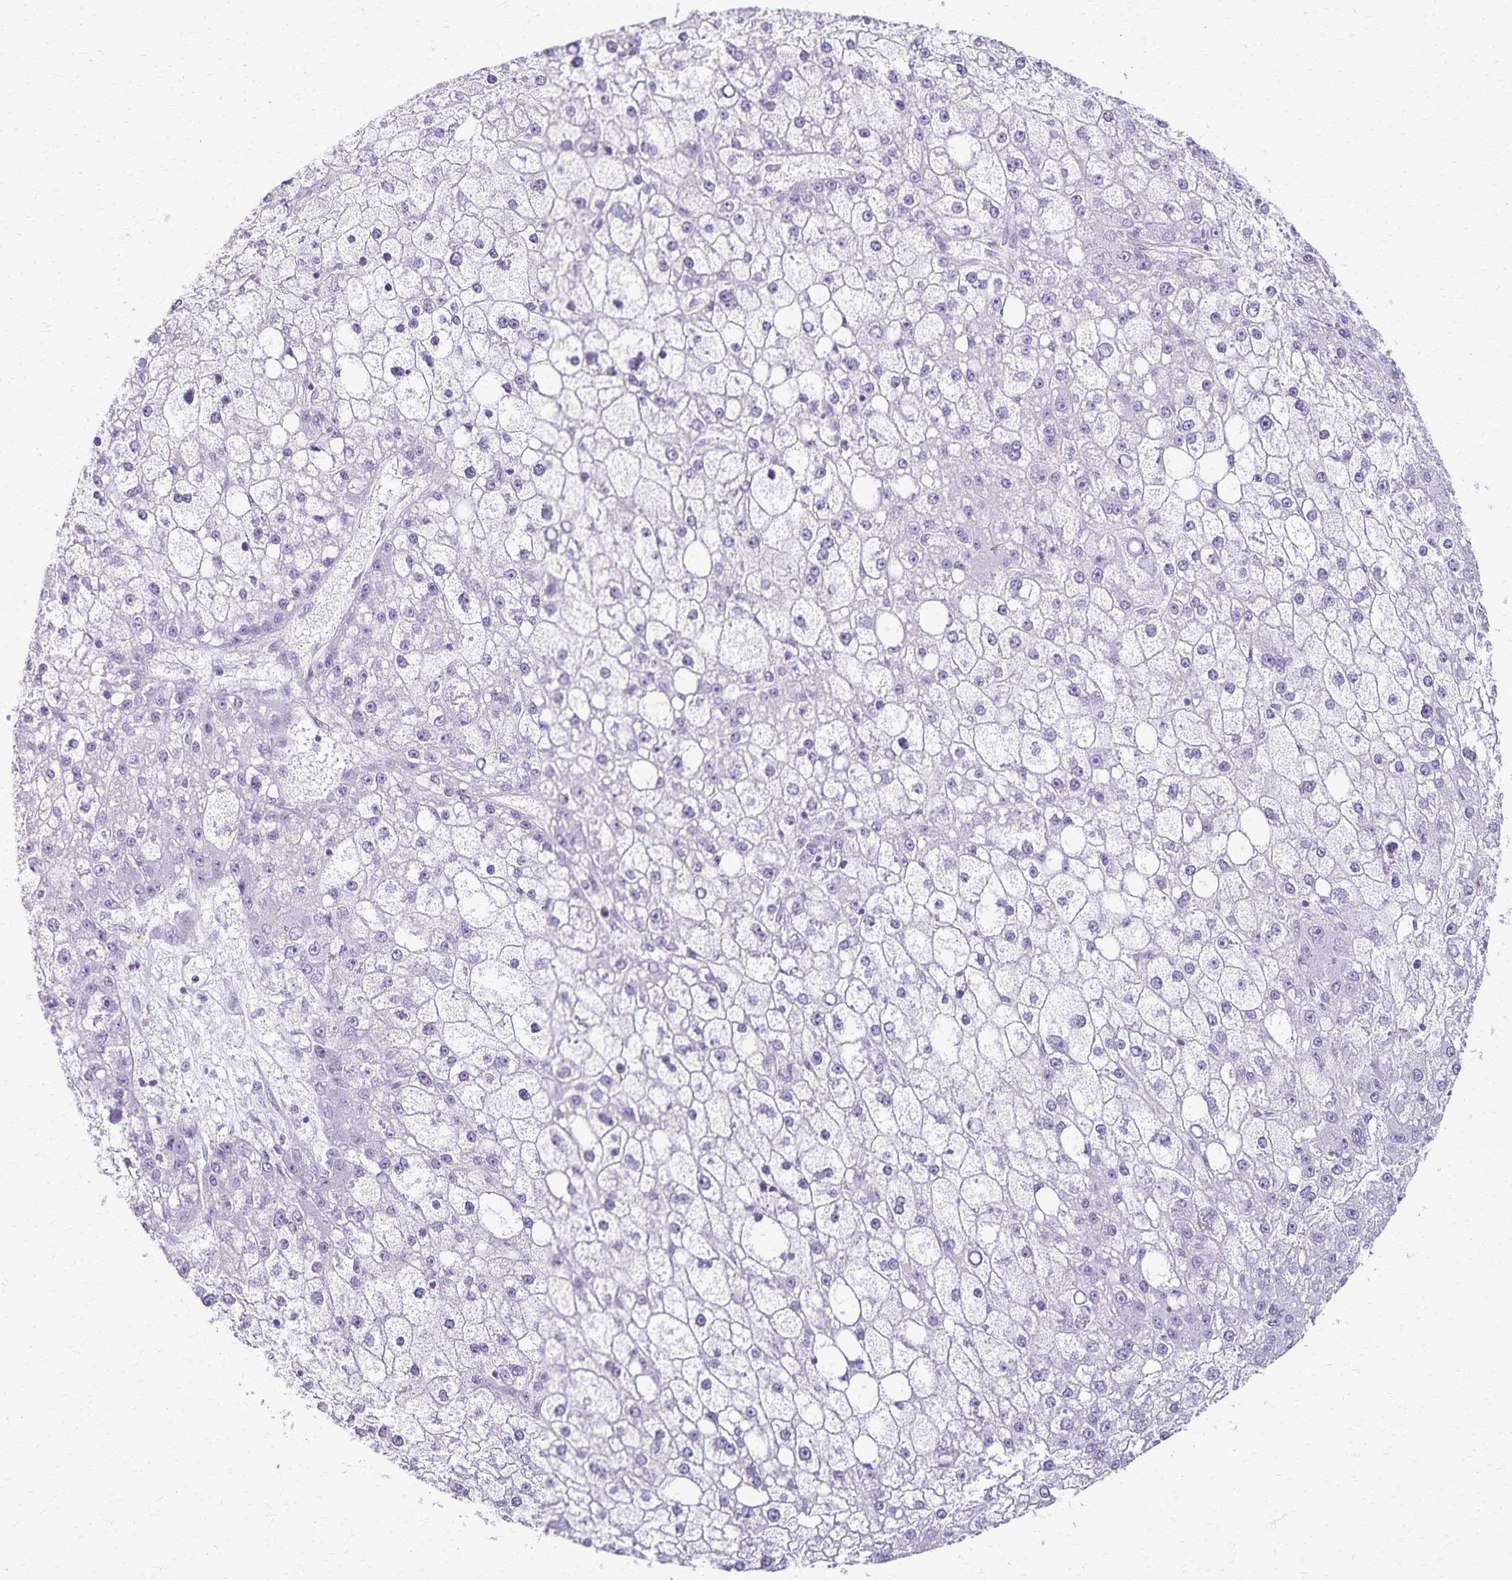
{"staining": {"intensity": "negative", "quantity": "none", "location": "none"}, "tissue": "liver cancer", "cell_type": "Tumor cells", "image_type": "cancer", "snomed": [{"axis": "morphology", "description": "Carcinoma, Hepatocellular, NOS"}, {"axis": "topography", "description": "Liver"}], "caption": "The photomicrograph reveals no significant positivity in tumor cells of liver cancer.", "gene": "KISS1", "patient": {"sex": "male", "age": 67}}